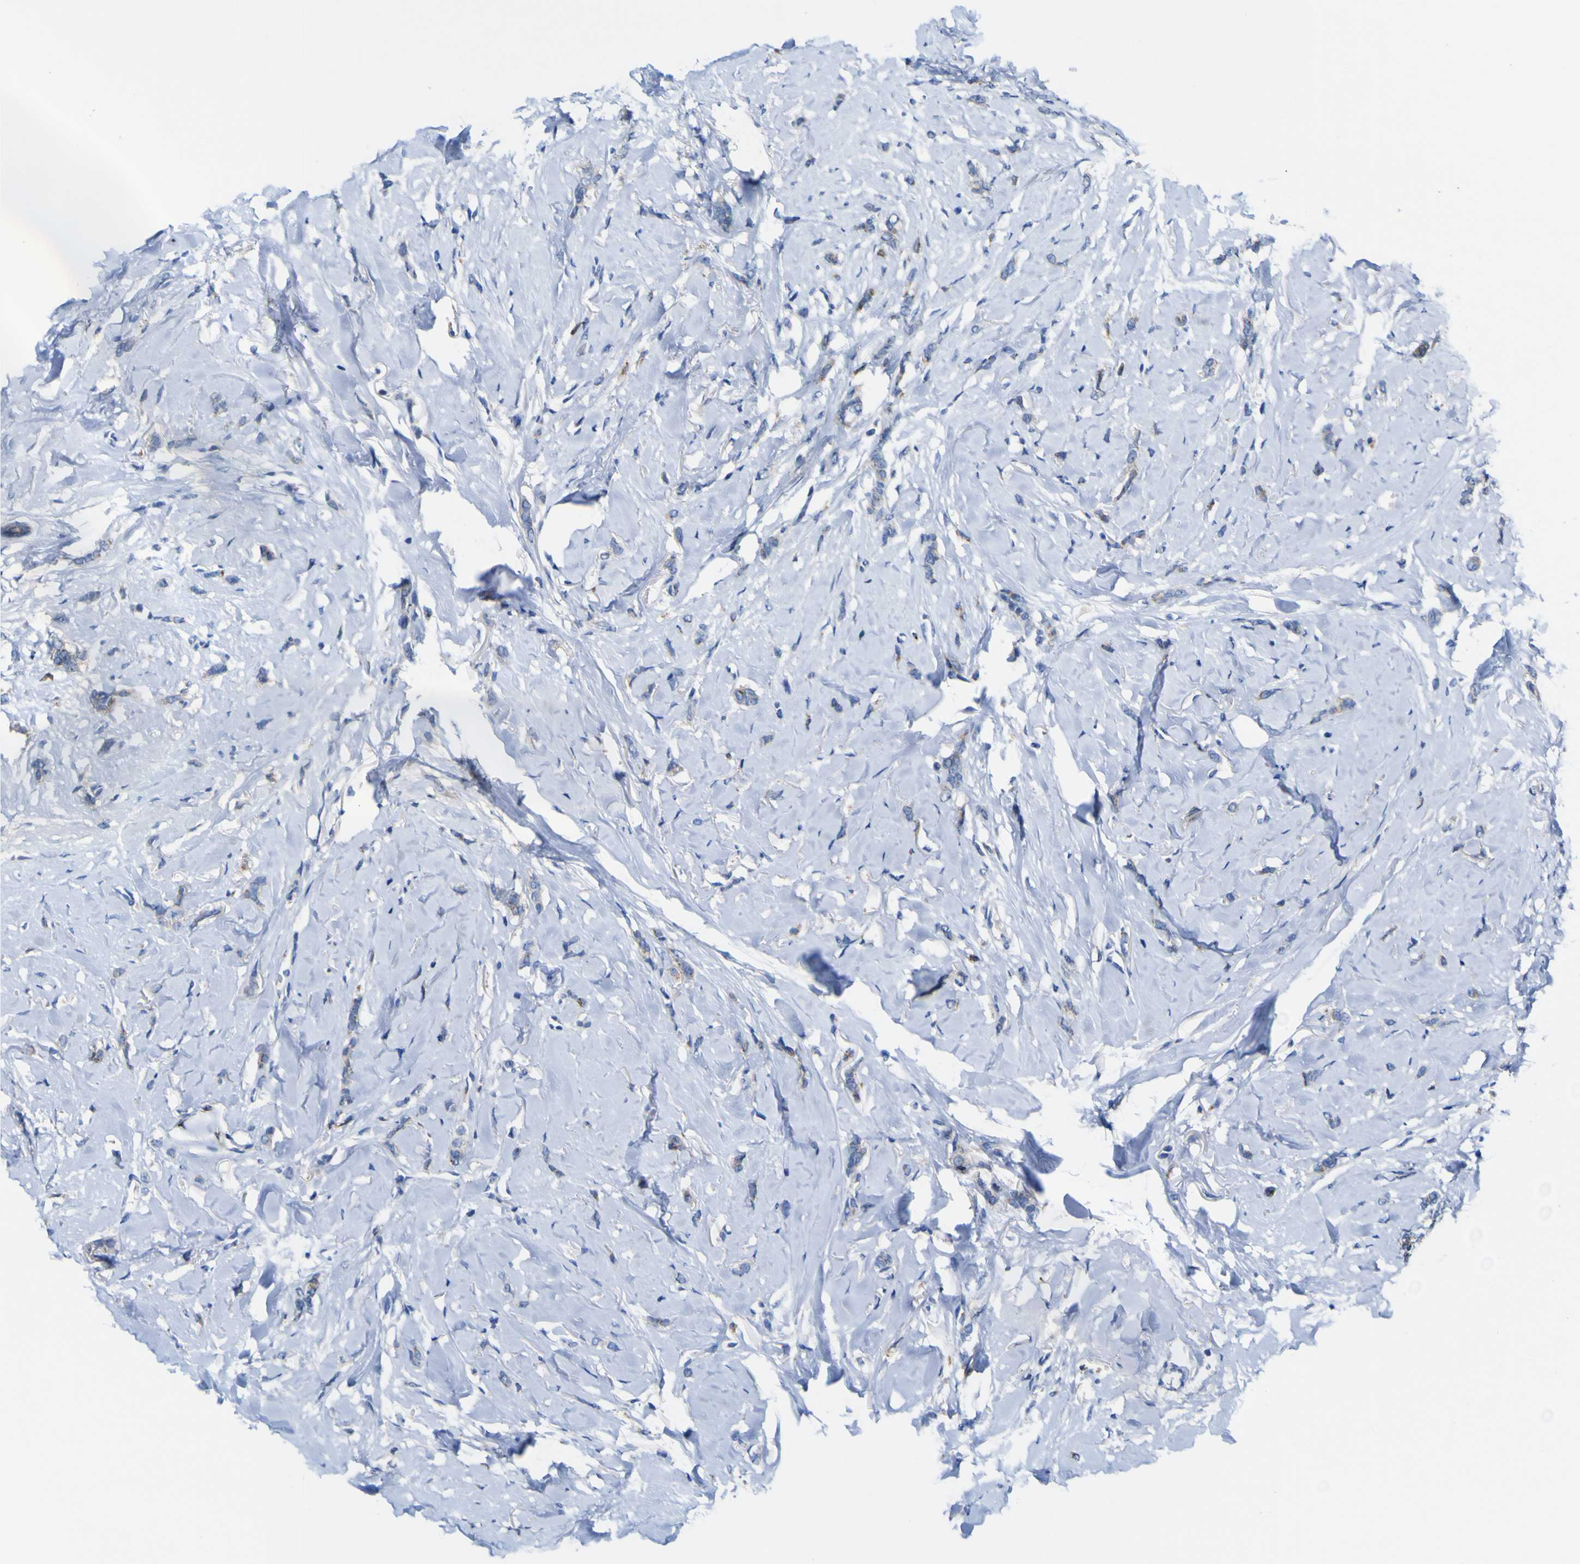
{"staining": {"intensity": "negative", "quantity": "none", "location": "none"}, "tissue": "breast cancer", "cell_type": "Tumor cells", "image_type": "cancer", "snomed": [{"axis": "morphology", "description": "Lobular carcinoma"}, {"axis": "topography", "description": "Skin"}, {"axis": "topography", "description": "Breast"}], "caption": "Immunohistochemistry histopathology image of neoplastic tissue: breast lobular carcinoma stained with DAB (3,3'-diaminobenzidine) reveals no significant protein expression in tumor cells.", "gene": "PTPRF", "patient": {"sex": "female", "age": 46}}